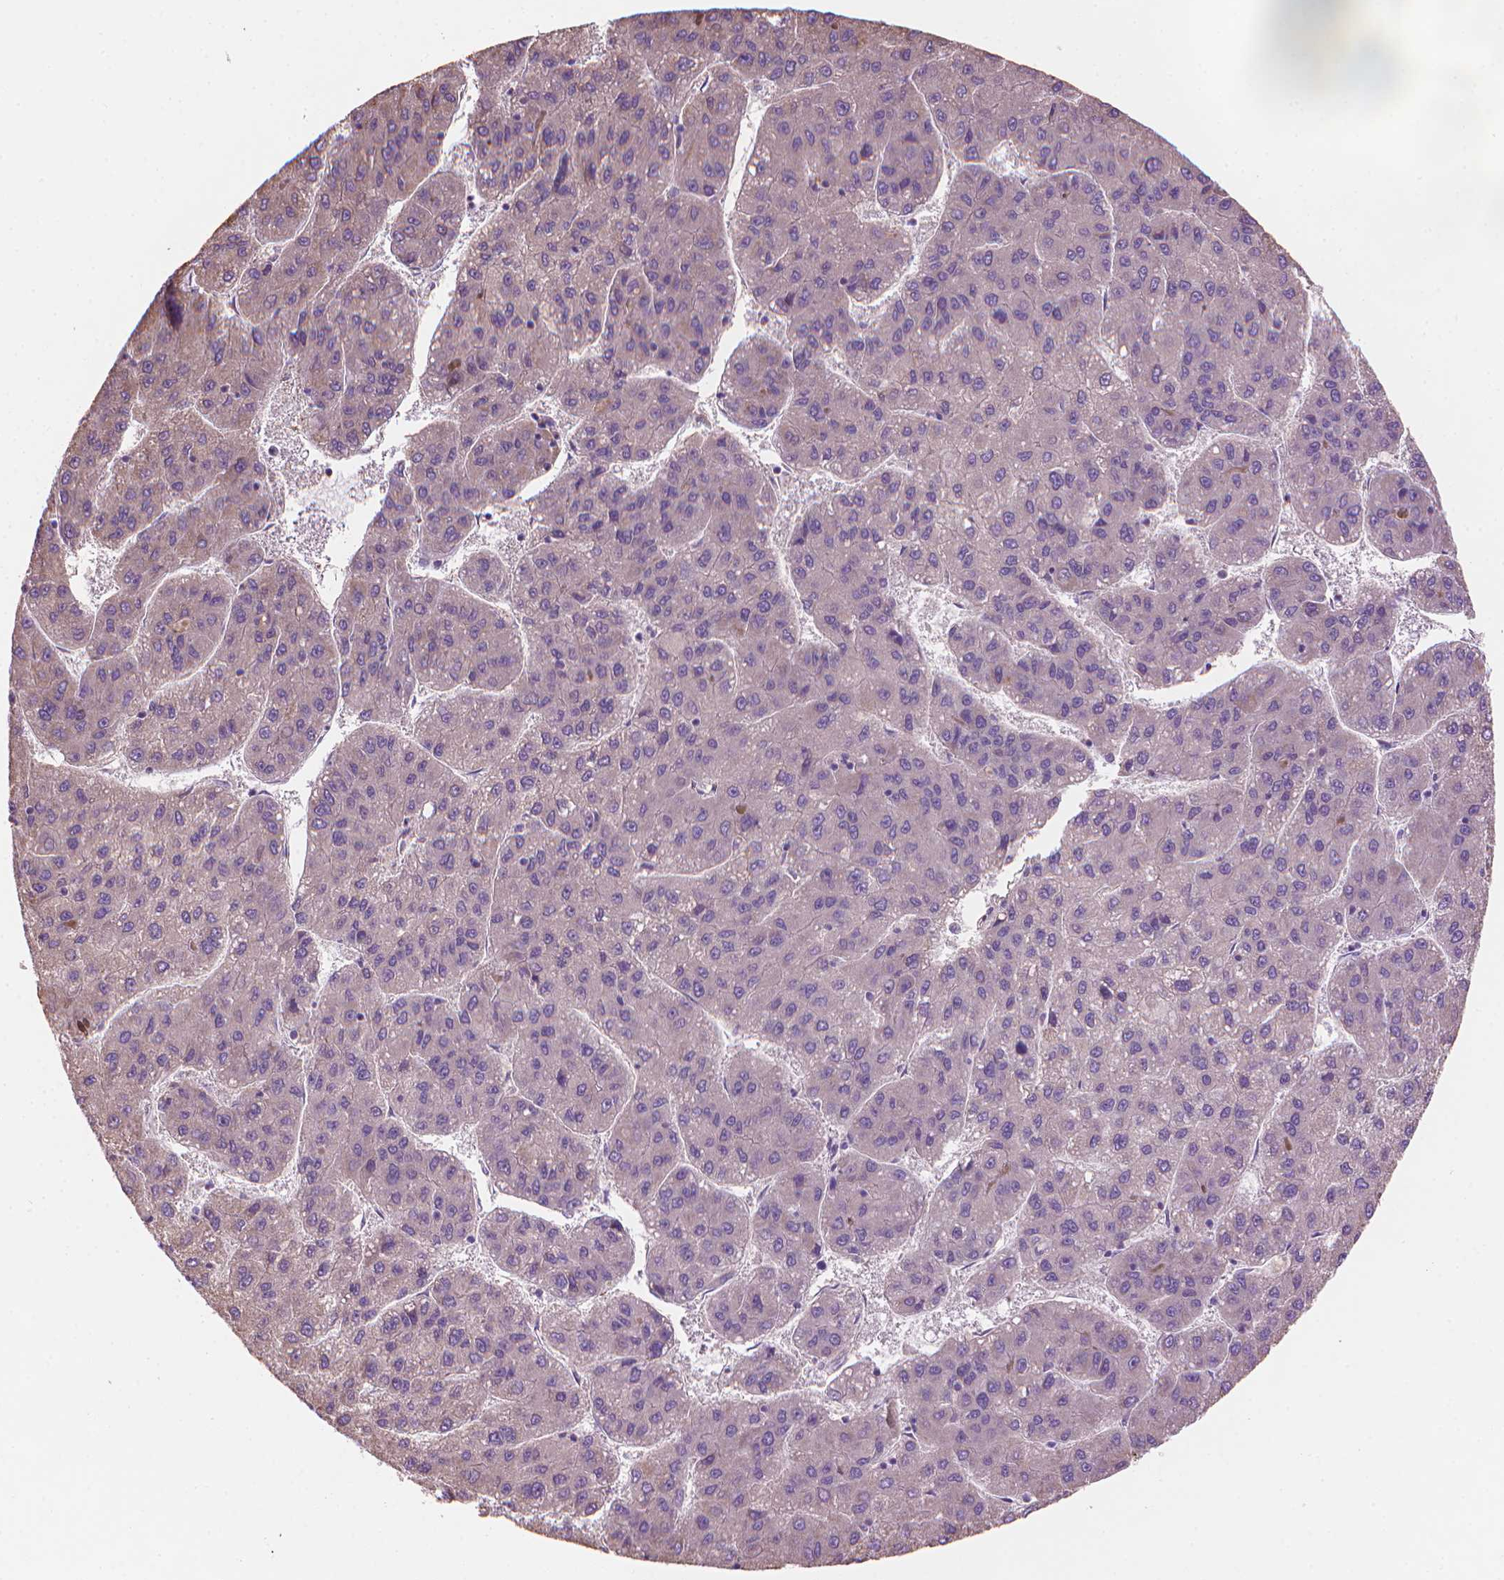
{"staining": {"intensity": "negative", "quantity": "none", "location": "none"}, "tissue": "liver cancer", "cell_type": "Tumor cells", "image_type": "cancer", "snomed": [{"axis": "morphology", "description": "Carcinoma, Hepatocellular, NOS"}, {"axis": "topography", "description": "Liver"}], "caption": "Immunohistochemistry photomicrograph of human liver cancer stained for a protein (brown), which exhibits no expression in tumor cells. (DAB immunohistochemistry, high magnification).", "gene": "TTC29", "patient": {"sex": "female", "age": 82}}